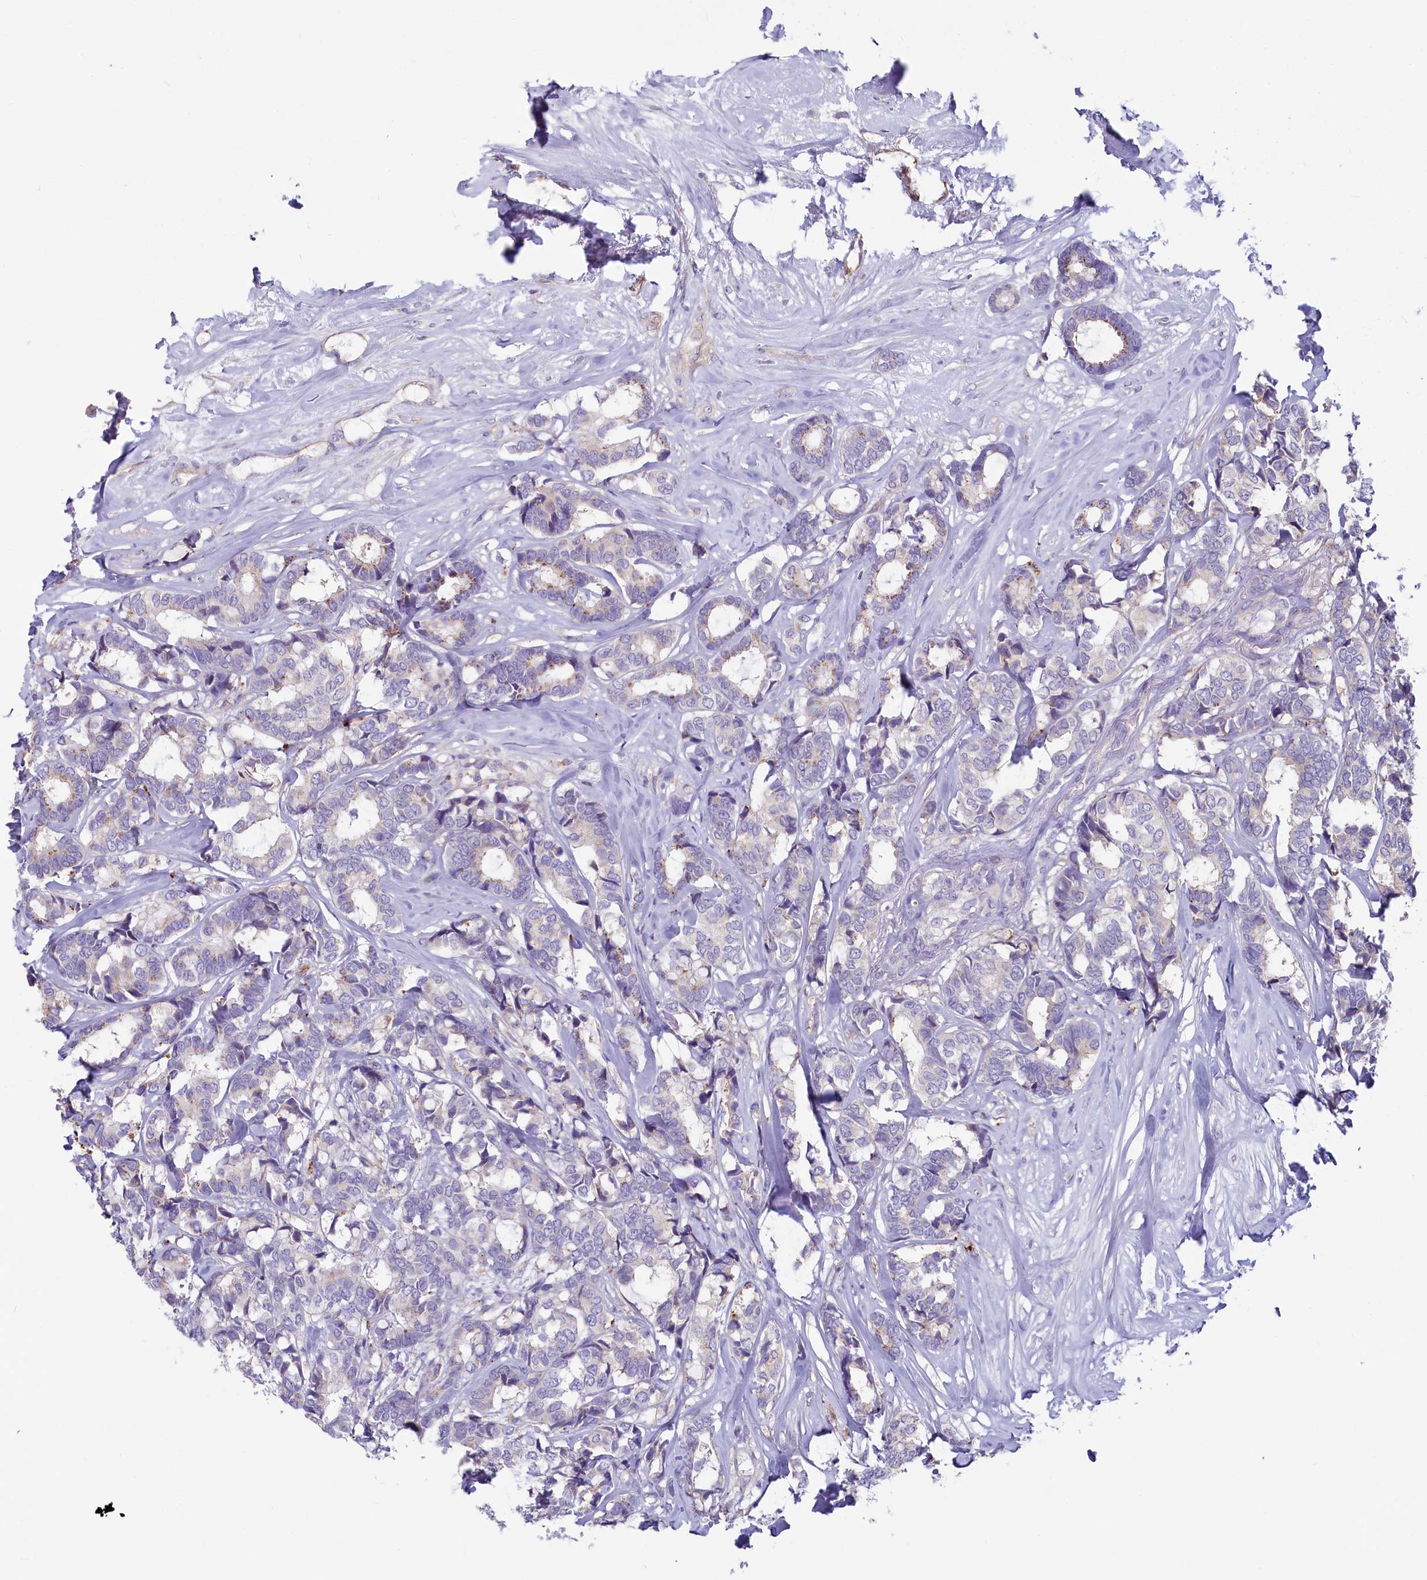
{"staining": {"intensity": "negative", "quantity": "none", "location": "none"}, "tissue": "breast cancer", "cell_type": "Tumor cells", "image_type": "cancer", "snomed": [{"axis": "morphology", "description": "Duct carcinoma"}, {"axis": "topography", "description": "Breast"}], "caption": "This image is of breast cancer (invasive ductal carcinoma) stained with immunohistochemistry to label a protein in brown with the nuclei are counter-stained blue. There is no expression in tumor cells.", "gene": "LMOD3", "patient": {"sex": "female", "age": 87}}